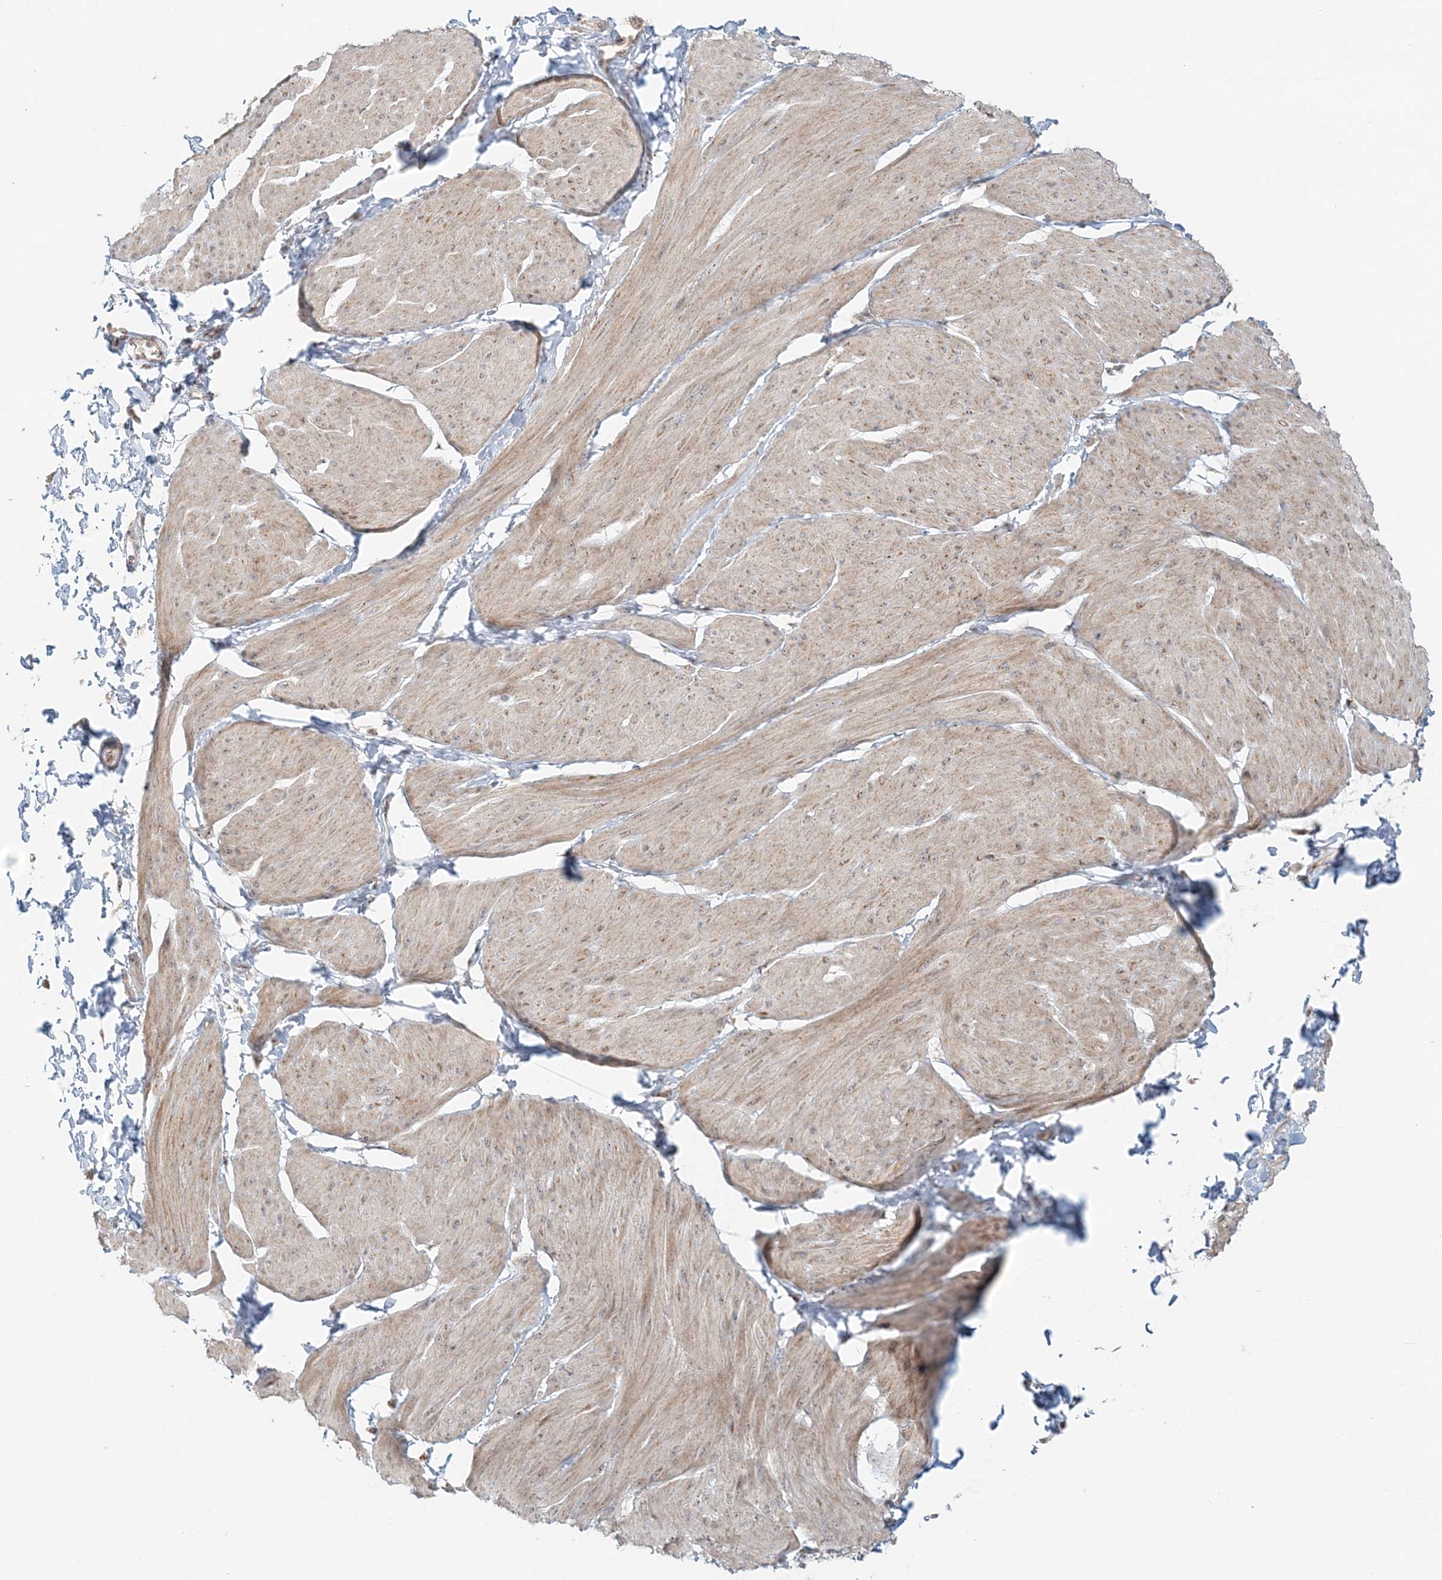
{"staining": {"intensity": "weak", "quantity": "25%-75%", "location": "cytoplasmic/membranous,nuclear"}, "tissue": "smooth muscle", "cell_type": "Smooth muscle cells", "image_type": "normal", "snomed": [{"axis": "morphology", "description": "Urothelial carcinoma, High grade"}, {"axis": "topography", "description": "Urinary bladder"}], "caption": "The micrograph reveals a brown stain indicating the presence of a protein in the cytoplasmic/membranous,nuclear of smooth muscle cells in smooth muscle. The protein of interest is stained brown, and the nuclei are stained in blue (DAB IHC with brightfield microscopy, high magnification).", "gene": "UBE2F", "patient": {"sex": "male", "age": 46}}